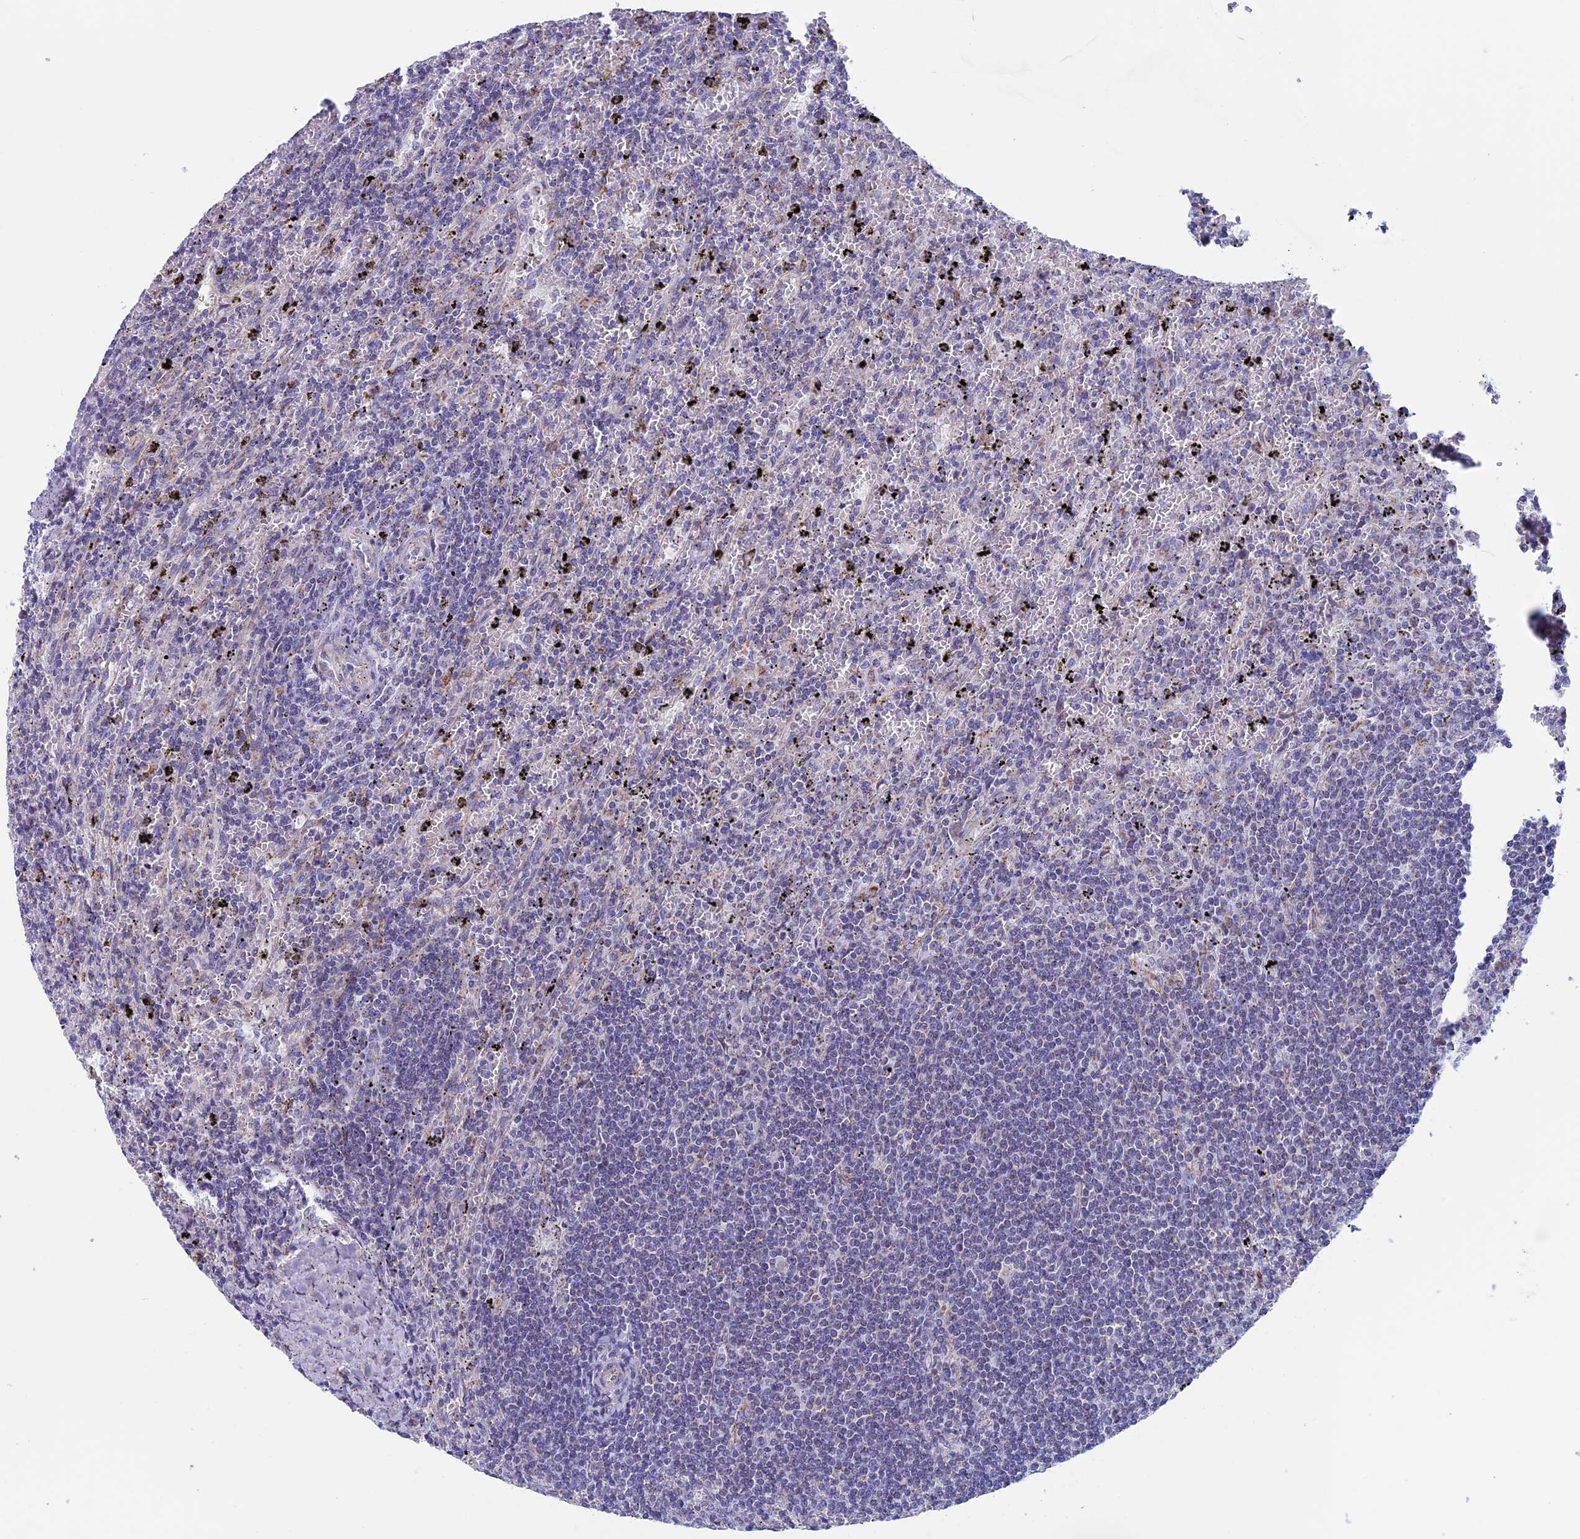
{"staining": {"intensity": "negative", "quantity": "none", "location": "none"}, "tissue": "lymphoma", "cell_type": "Tumor cells", "image_type": "cancer", "snomed": [{"axis": "morphology", "description": "Malignant lymphoma, non-Hodgkin's type, Low grade"}, {"axis": "topography", "description": "Spleen"}], "caption": "This is a image of immunohistochemistry (IHC) staining of malignant lymphoma, non-Hodgkin's type (low-grade), which shows no staining in tumor cells.", "gene": "NDUFB9", "patient": {"sex": "male", "age": 76}}